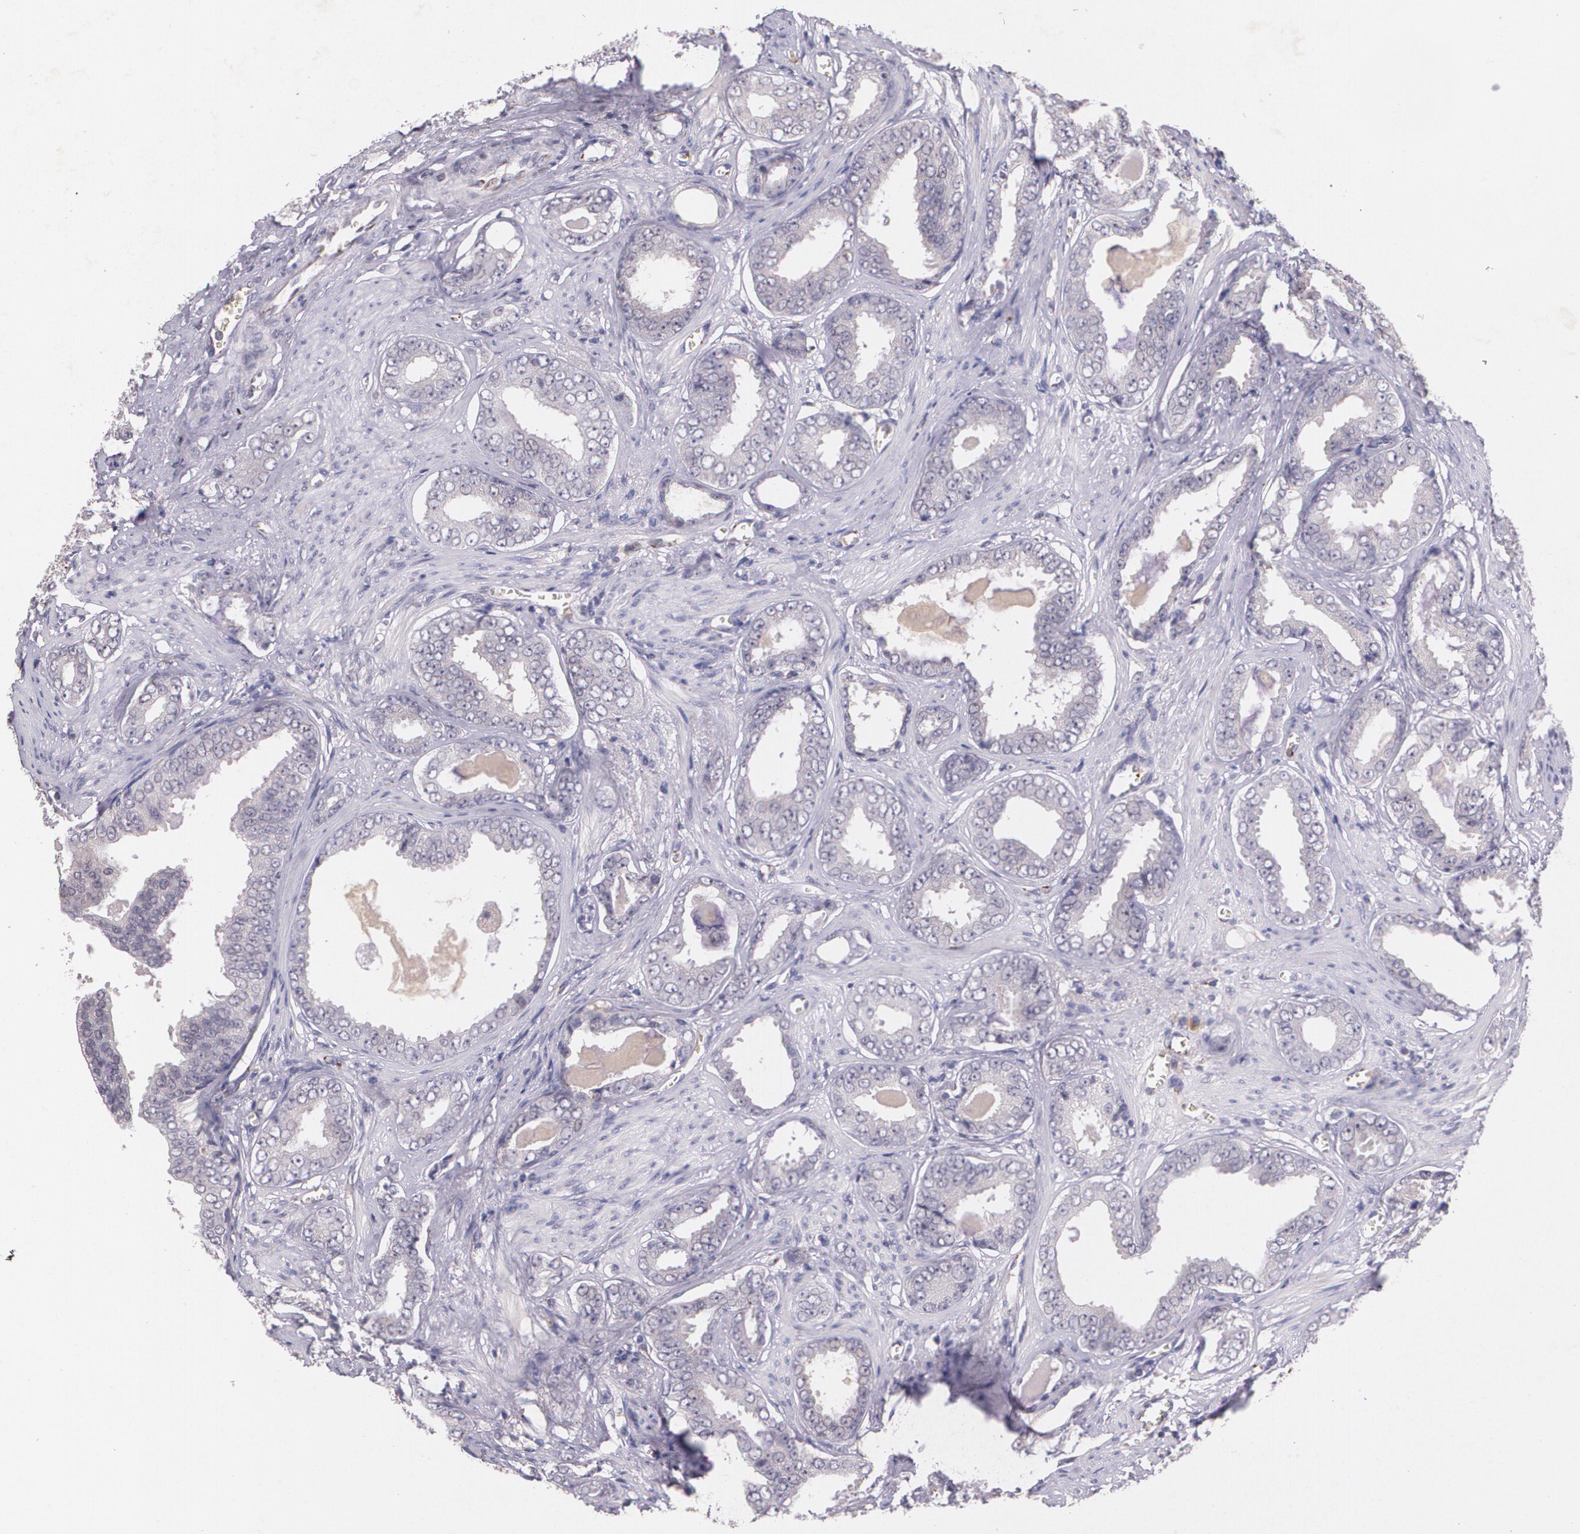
{"staining": {"intensity": "weak", "quantity": "25%-75%", "location": "cytoplasmic/membranous"}, "tissue": "prostate cancer", "cell_type": "Tumor cells", "image_type": "cancer", "snomed": [{"axis": "morphology", "description": "Adenocarcinoma, Medium grade"}, {"axis": "topography", "description": "Prostate"}], "caption": "A brown stain labels weak cytoplasmic/membranous staining of a protein in adenocarcinoma (medium-grade) (prostate) tumor cells.", "gene": "TM4SF1", "patient": {"sex": "male", "age": 79}}